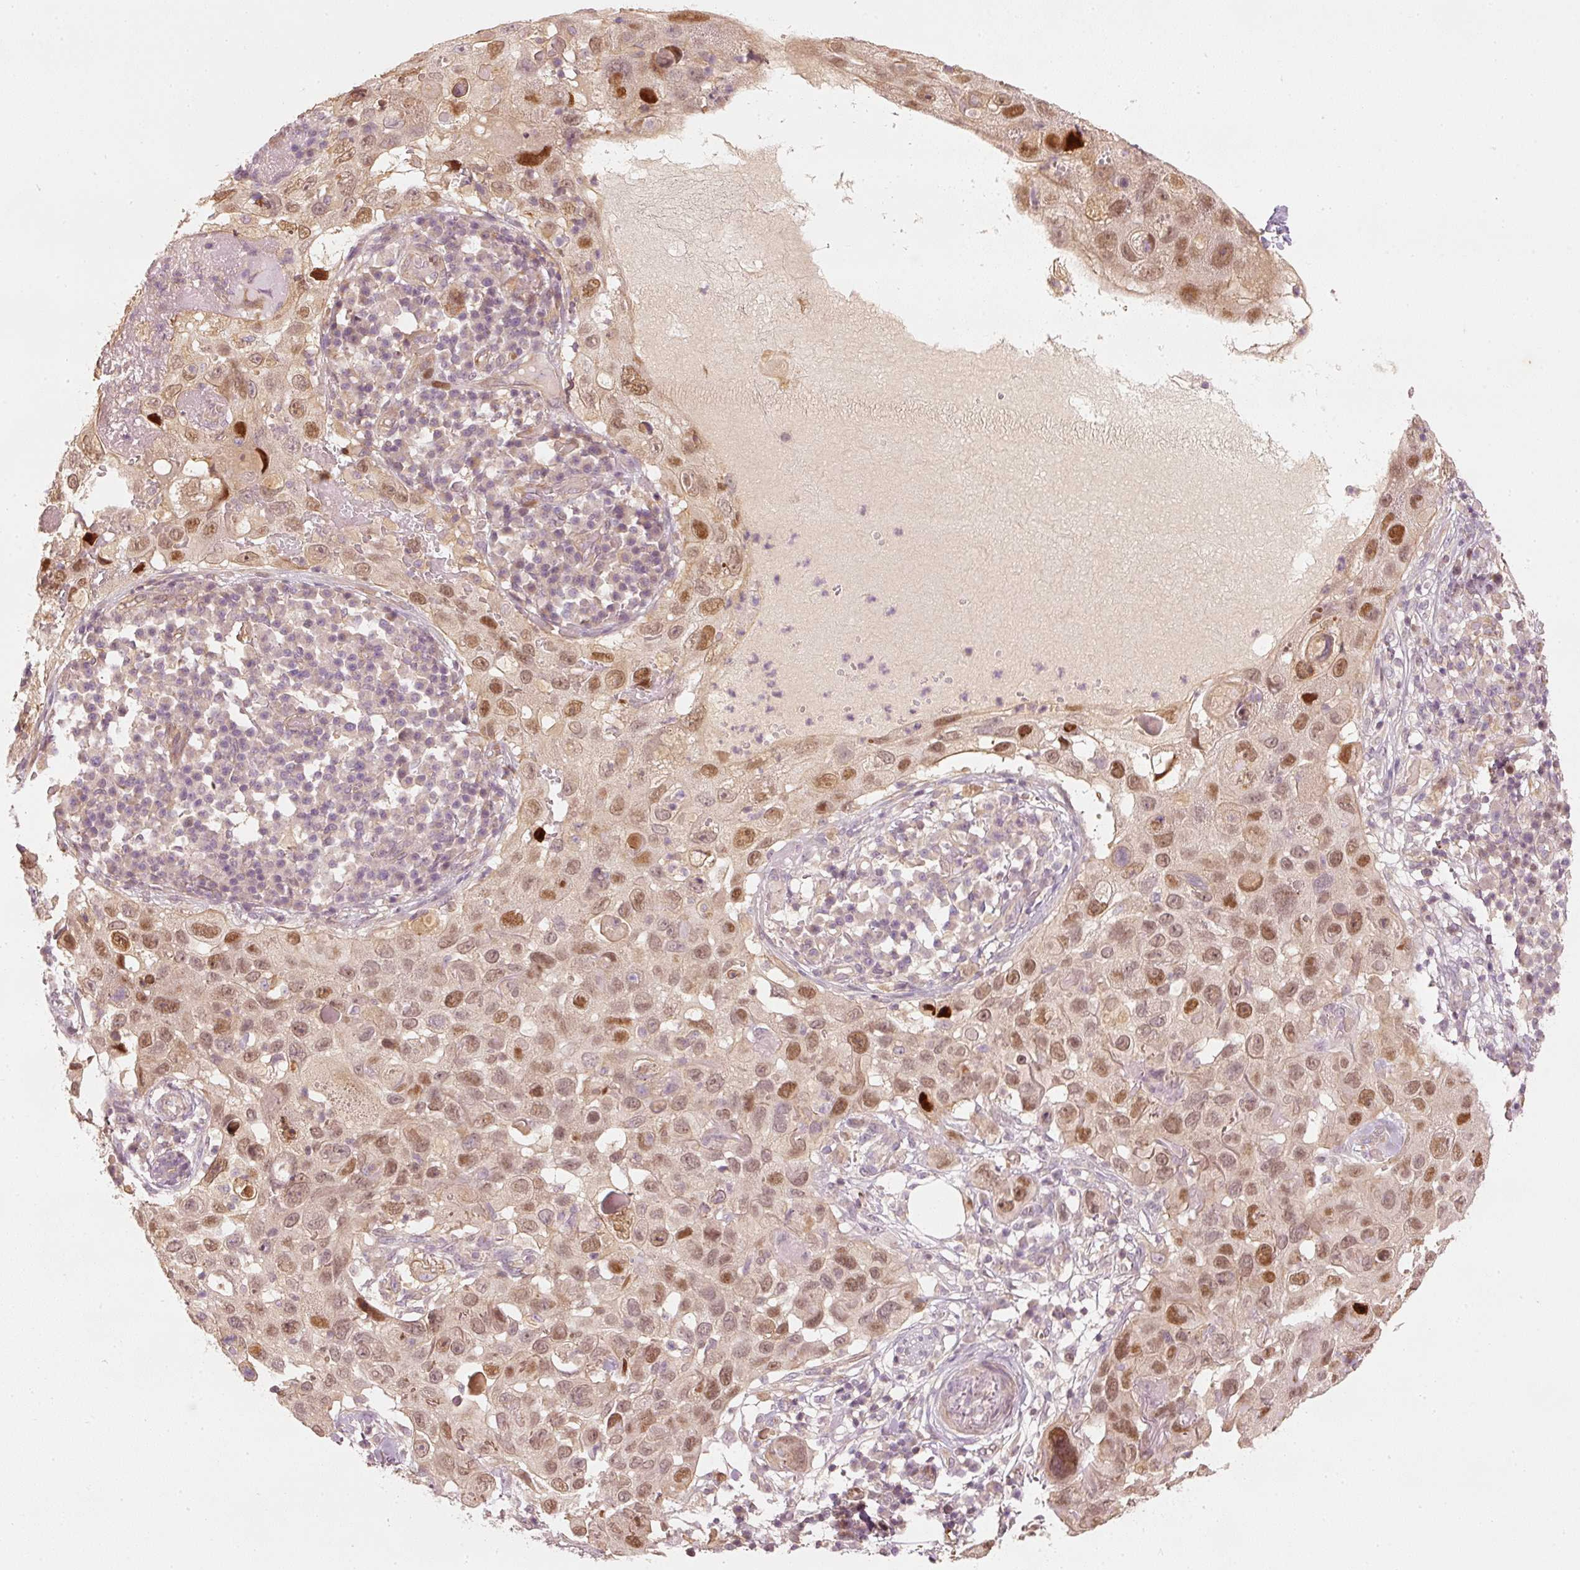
{"staining": {"intensity": "moderate", "quantity": ">75%", "location": "nuclear"}, "tissue": "skin cancer", "cell_type": "Tumor cells", "image_type": "cancer", "snomed": [{"axis": "morphology", "description": "Squamous cell carcinoma in situ, NOS"}, {"axis": "morphology", "description": "Squamous cell carcinoma, NOS"}, {"axis": "topography", "description": "Skin"}], "caption": "Protein staining of squamous cell carcinoma (skin) tissue reveals moderate nuclear expression in approximately >75% of tumor cells.", "gene": "TREX2", "patient": {"sex": "male", "age": 93}}